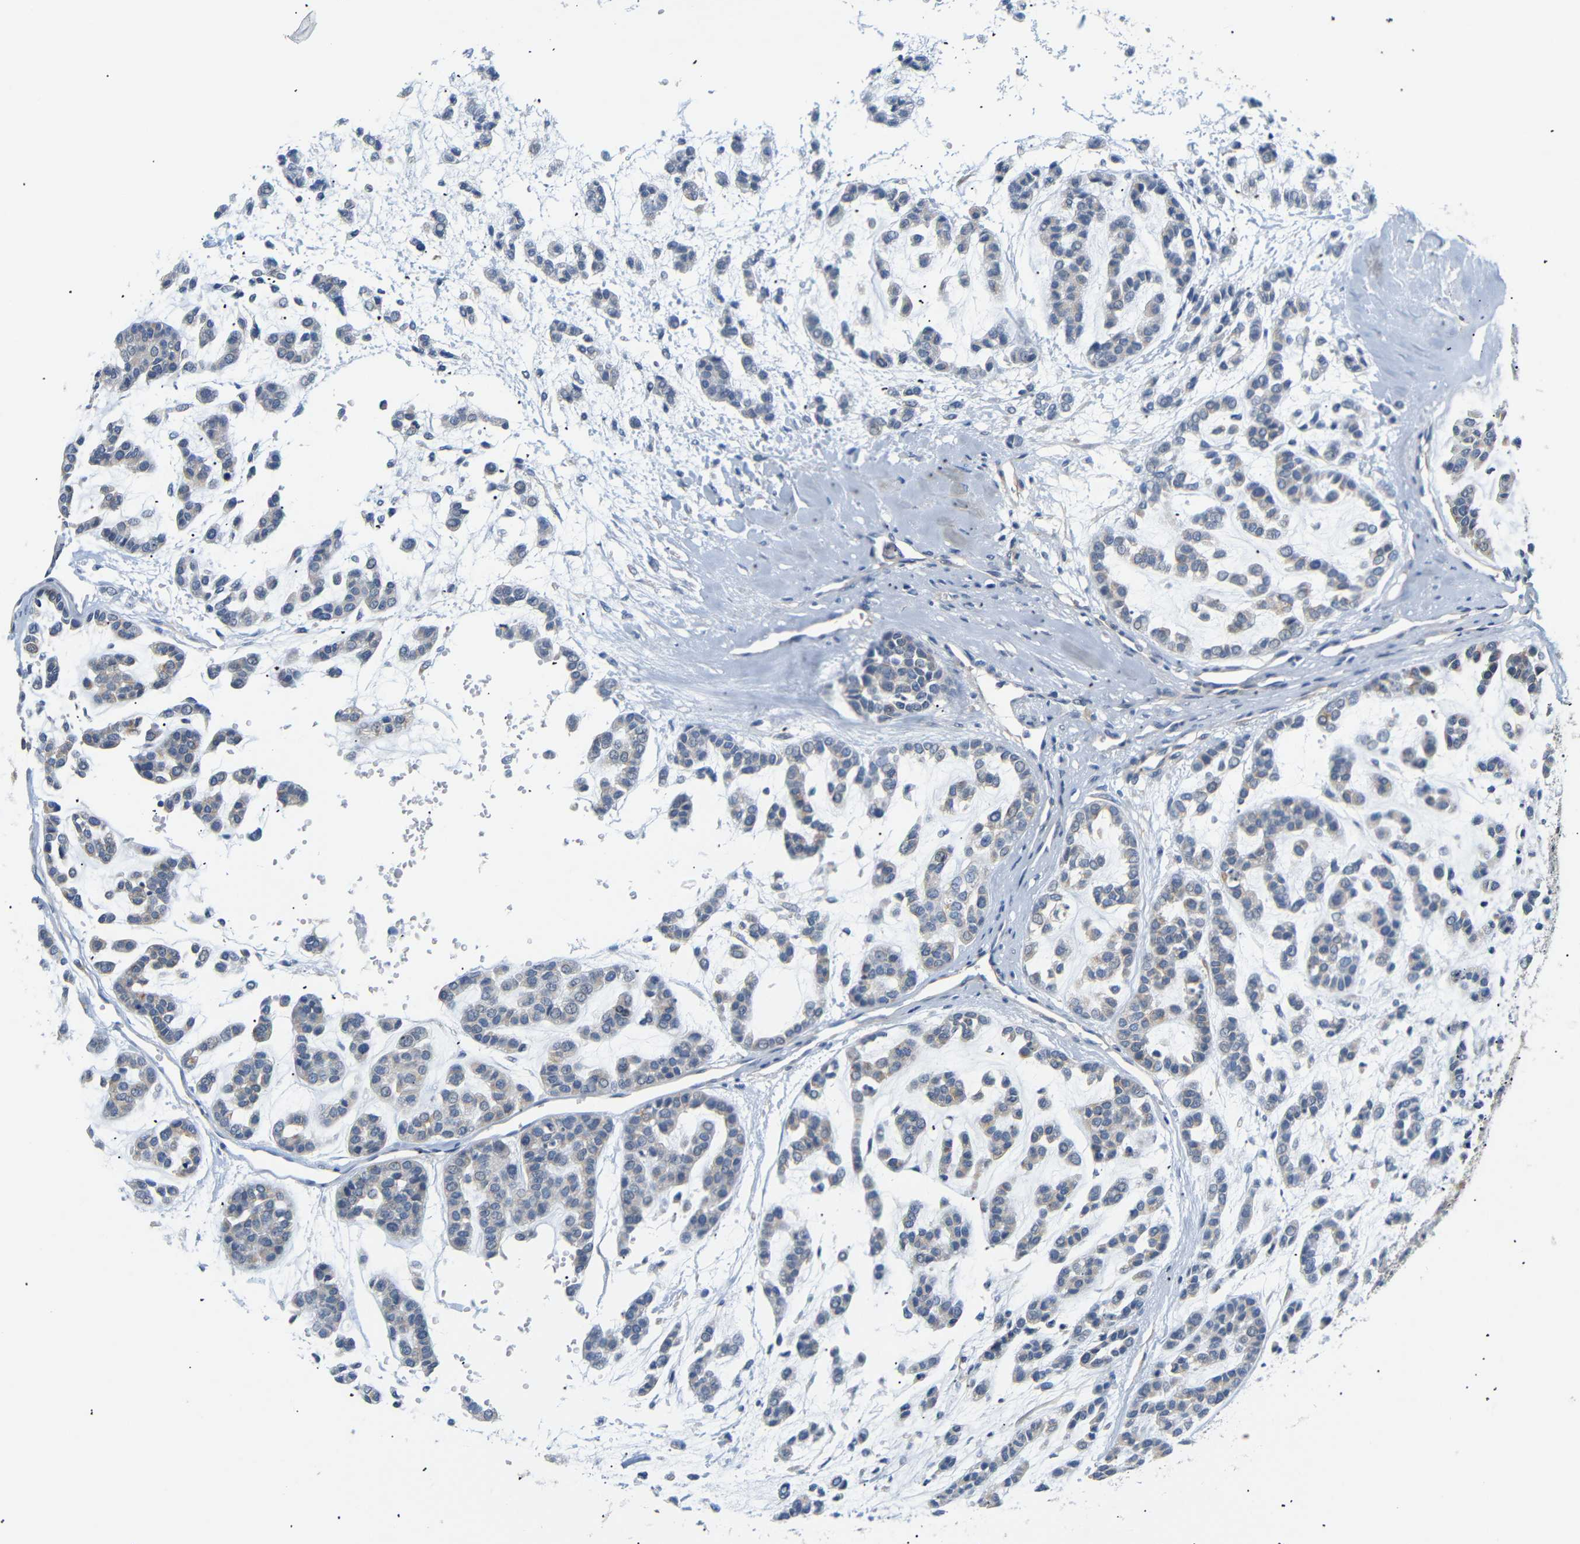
{"staining": {"intensity": "negative", "quantity": "none", "location": "none"}, "tissue": "head and neck cancer", "cell_type": "Tumor cells", "image_type": "cancer", "snomed": [{"axis": "morphology", "description": "Adenocarcinoma, NOS"}, {"axis": "morphology", "description": "Adenoma, NOS"}, {"axis": "topography", "description": "Head-Neck"}], "caption": "Immunohistochemical staining of human adenocarcinoma (head and neck) shows no significant staining in tumor cells.", "gene": "STMN3", "patient": {"sex": "female", "age": 55}}